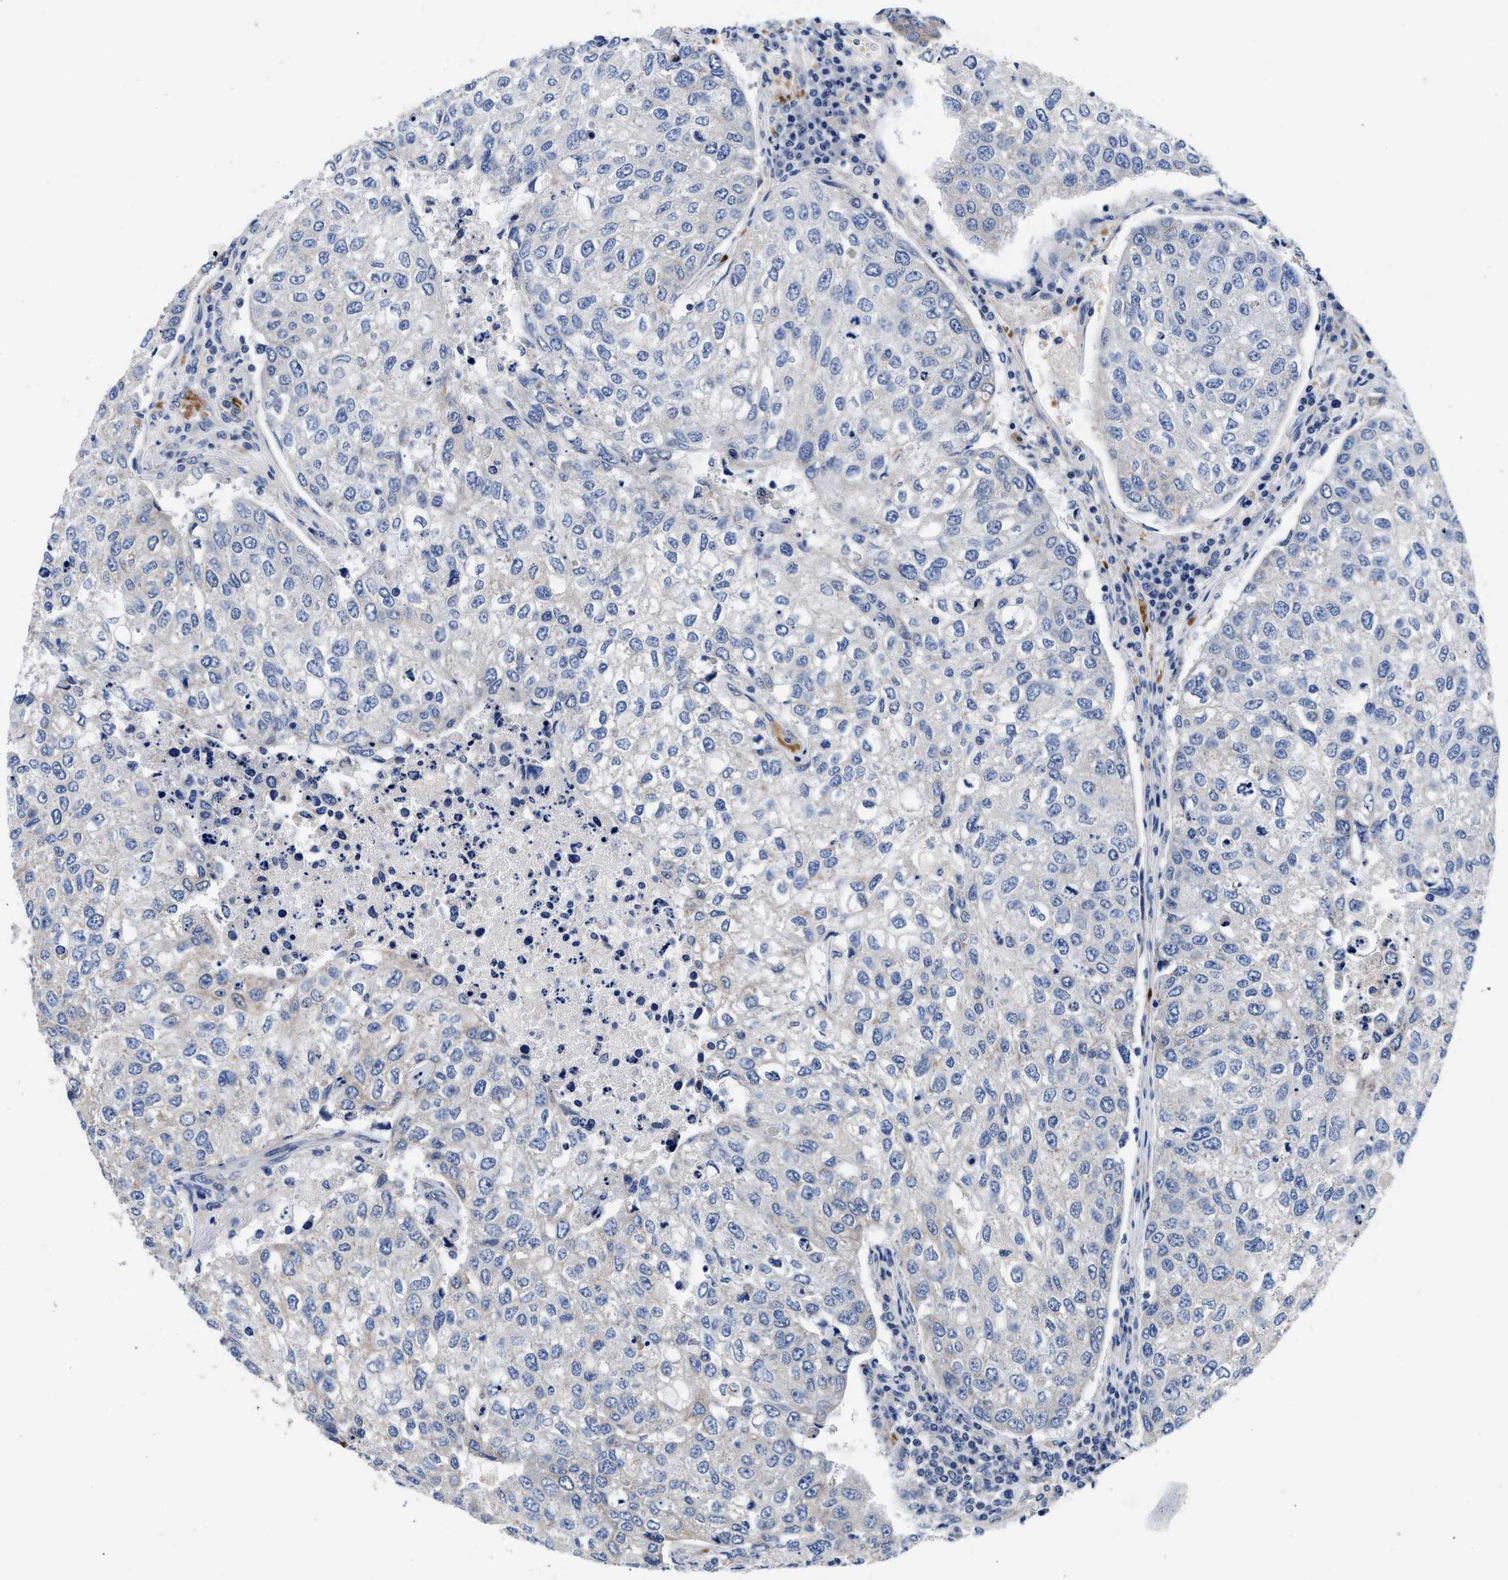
{"staining": {"intensity": "weak", "quantity": "<25%", "location": "cytoplasmic/membranous"}, "tissue": "urothelial cancer", "cell_type": "Tumor cells", "image_type": "cancer", "snomed": [{"axis": "morphology", "description": "Urothelial carcinoma, High grade"}, {"axis": "topography", "description": "Lymph node"}, {"axis": "topography", "description": "Urinary bladder"}], "caption": "DAB (3,3'-diaminobenzidine) immunohistochemical staining of human urothelial cancer reveals no significant positivity in tumor cells.", "gene": "RINT1", "patient": {"sex": "male", "age": 51}}